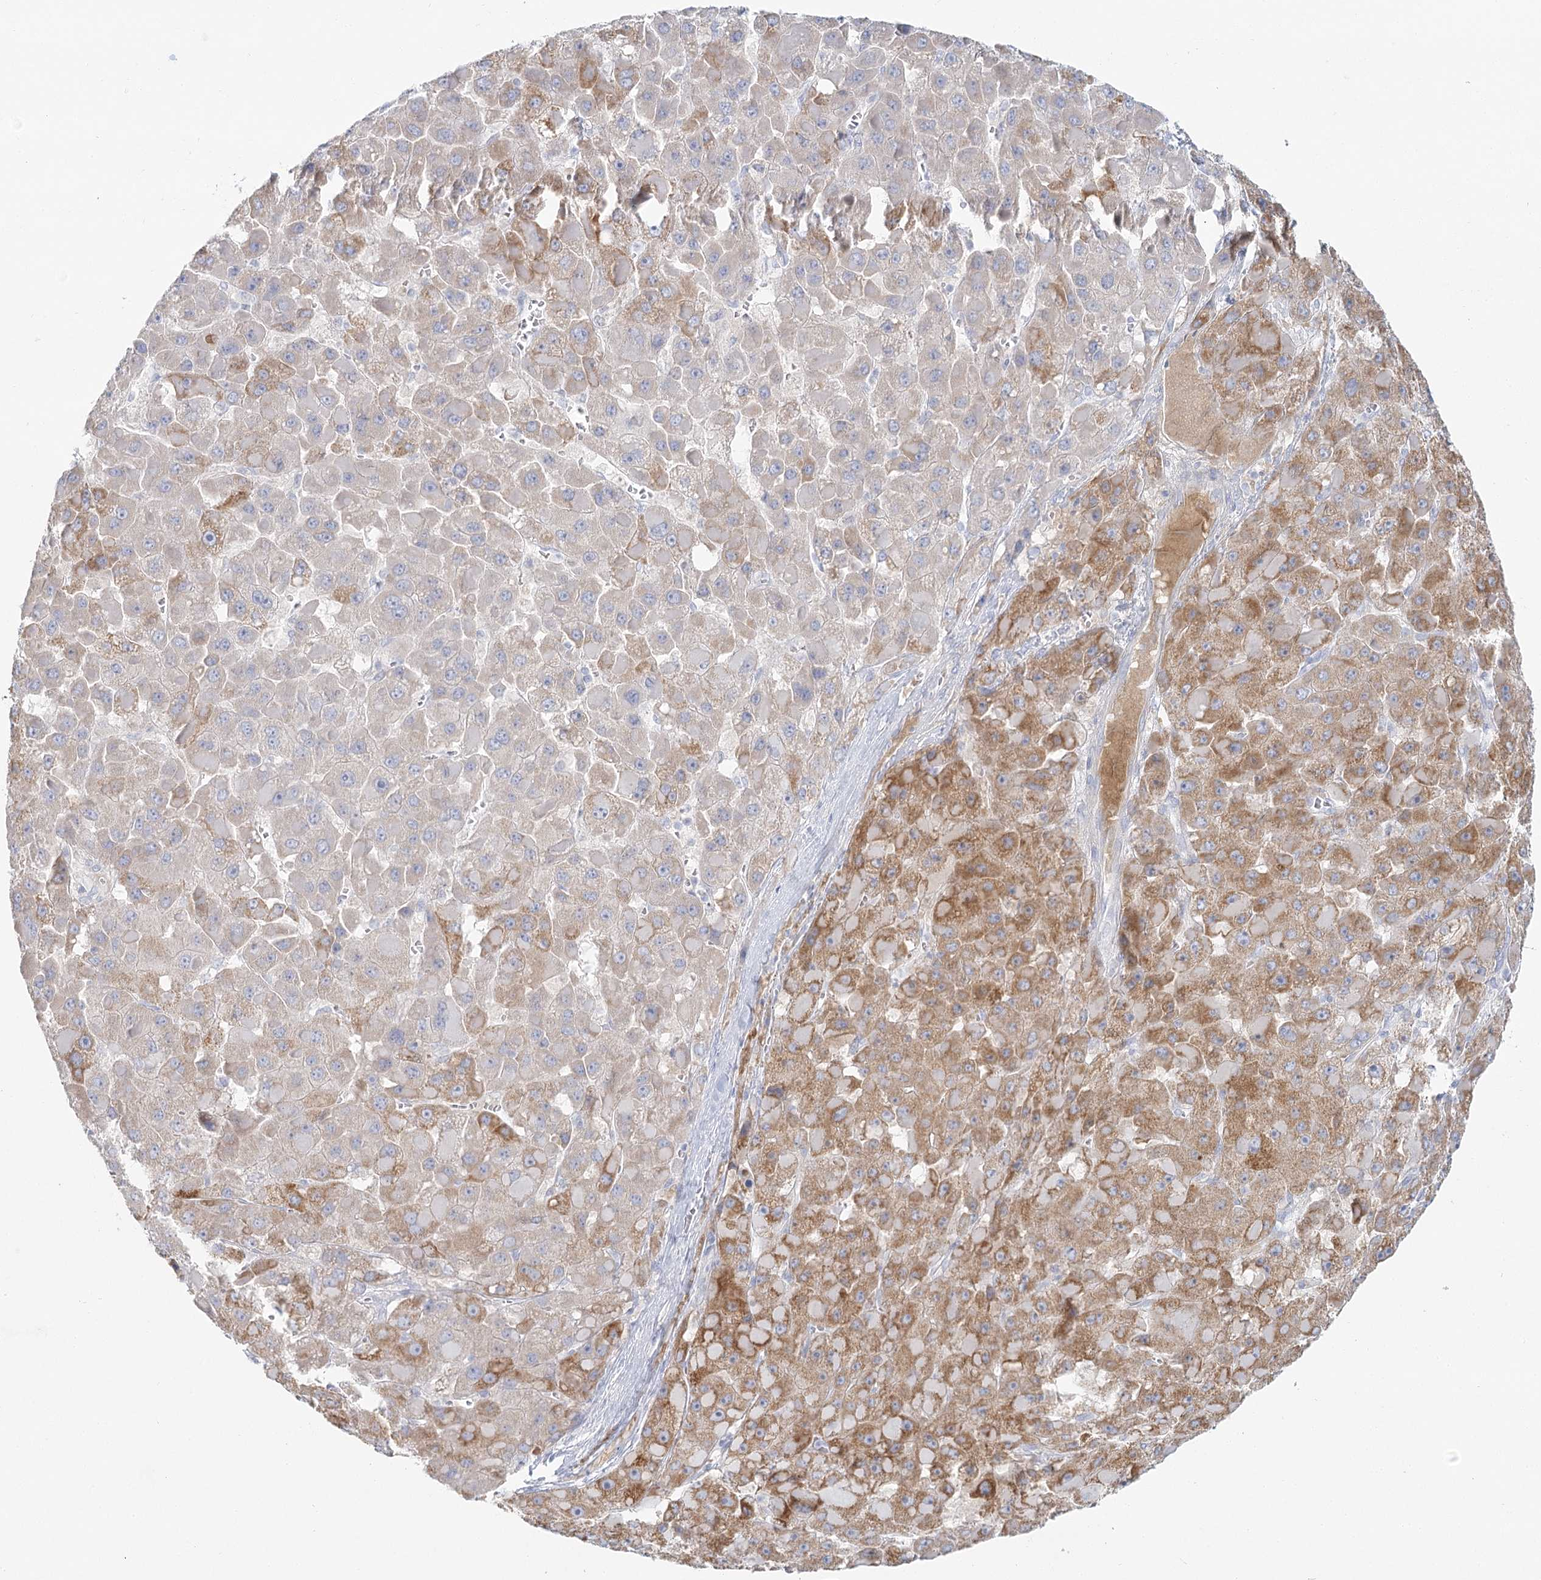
{"staining": {"intensity": "moderate", "quantity": "25%-75%", "location": "cytoplasmic/membranous"}, "tissue": "liver cancer", "cell_type": "Tumor cells", "image_type": "cancer", "snomed": [{"axis": "morphology", "description": "Carcinoma, Hepatocellular, NOS"}, {"axis": "topography", "description": "Liver"}], "caption": "Immunohistochemical staining of human liver hepatocellular carcinoma exhibits medium levels of moderate cytoplasmic/membranous protein positivity in approximately 25%-75% of tumor cells. (DAB IHC with brightfield microscopy, high magnification).", "gene": "DMGDH", "patient": {"sex": "female", "age": 73}}